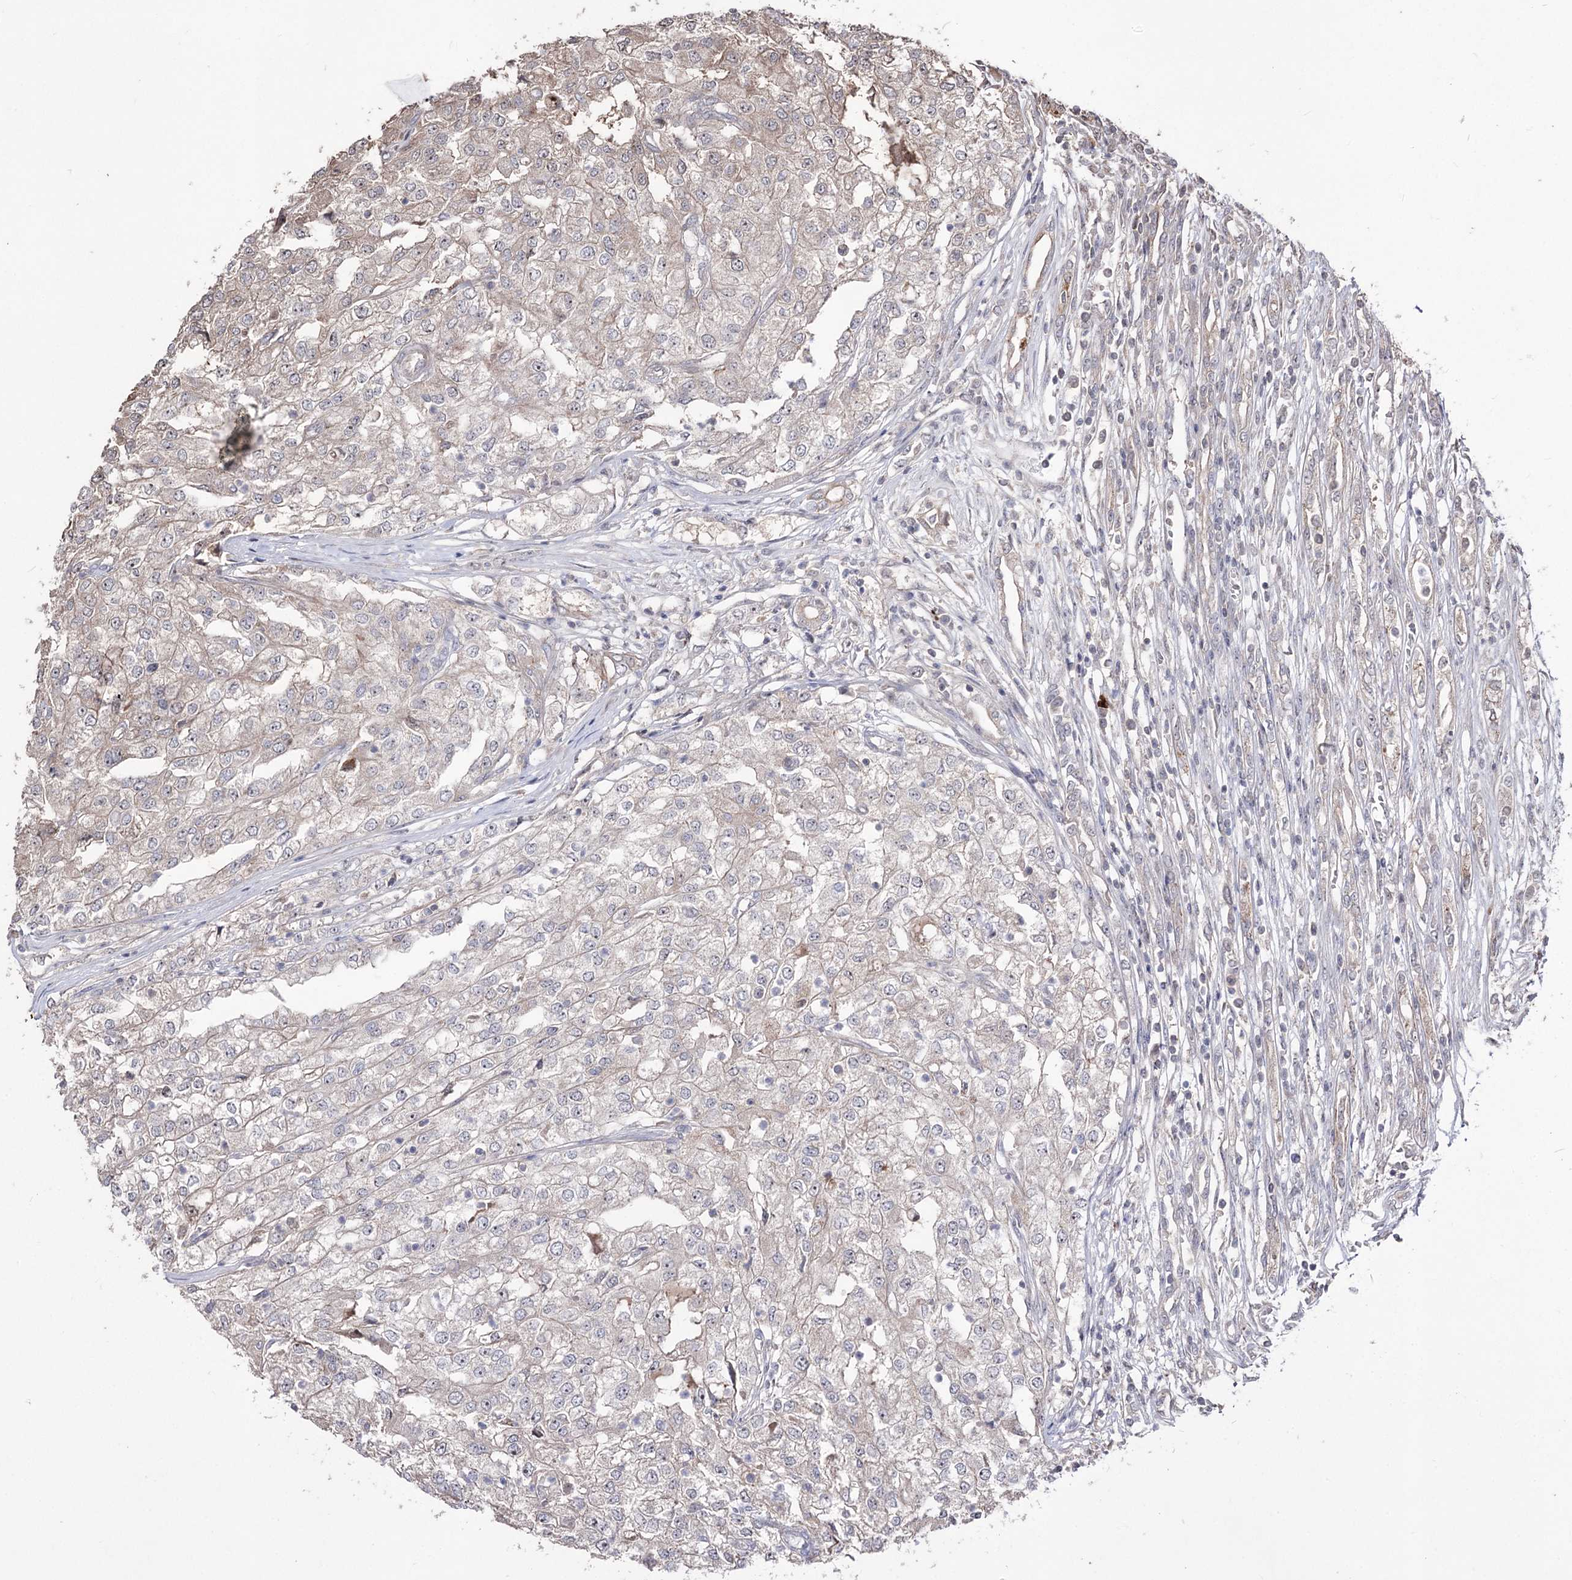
{"staining": {"intensity": "weak", "quantity": "<25%", "location": "cytoplasmic/membranous"}, "tissue": "renal cancer", "cell_type": "Tumor cells", "image_type": "cancer", "snomed": [{"axis": "morphology", "description": "Adenocarcinoma, NOS"}, {"axis": "topography", "description": "Kidney"}], "caption": "There is no significant staining in tumor cells of adenocarcinoma (renal). (DAB (3,3'-diaminobenzidine) immunohistochemistry visualized using brightfield microscopy, high magnification).", "gene": "CPNE8", "patient": {"sex": "female", "age": 54}}